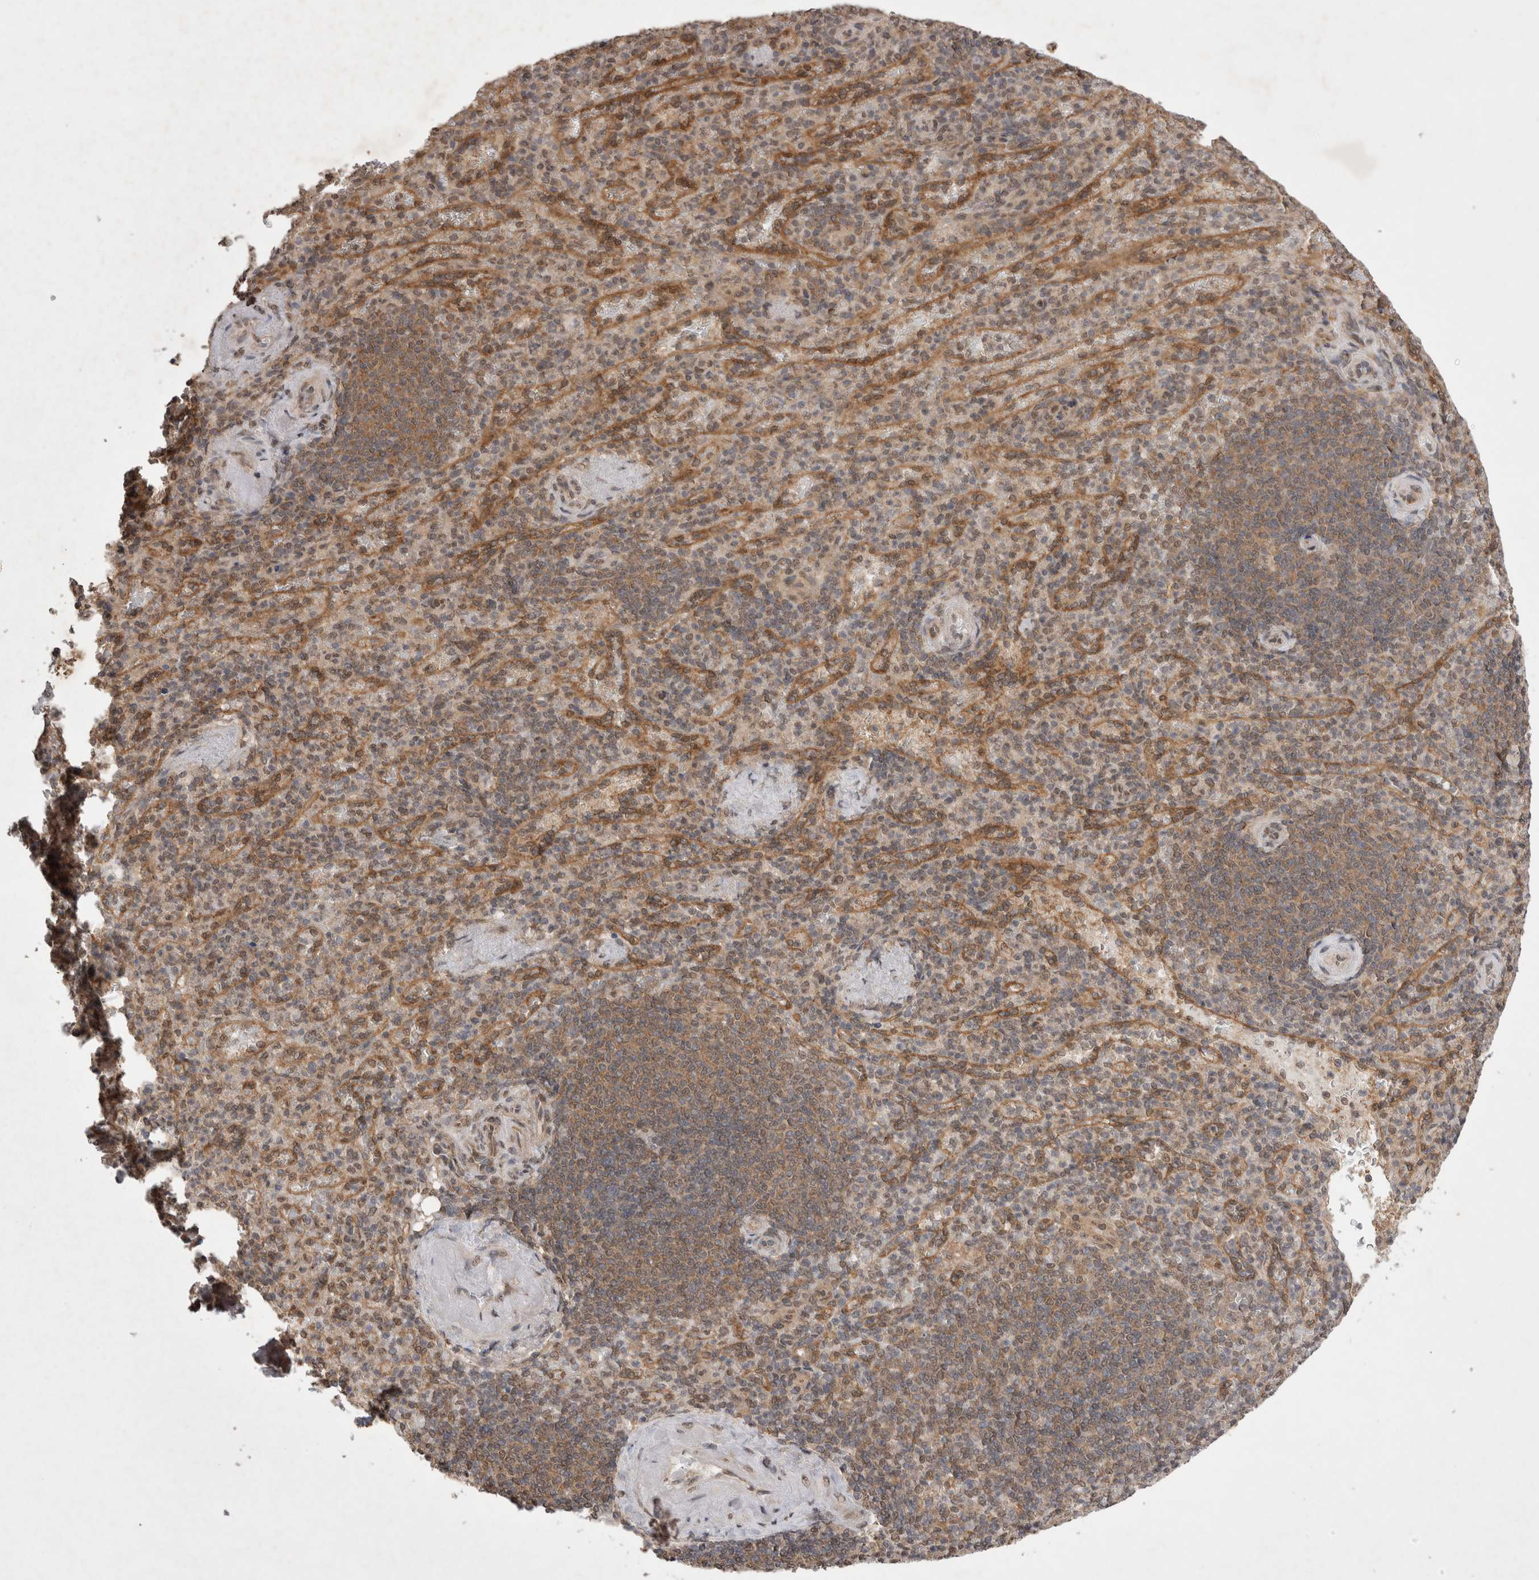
{"staining": {"intensity": "weak", "quantity": "25%-75%", "location": "cytoplasmic/membranous,nuclear"}, "tissue": "spleen", "cell_type": "Cells in red pulp", "image_type": "normal", "snomed": [{"axis": "morphology", "description": "Normal tissue, NOS"}, {"axis": "topography", "description": "Spleen"}], "caption": "Immunohistochemical staining of unremarkable spleen shows weak cytoplasmic/membranous,nuclear protein expression in approximately 25%-75% of cells in red pulp.", "gene": "WIPF2", "patient": {"sex": "female", "age": 74}}